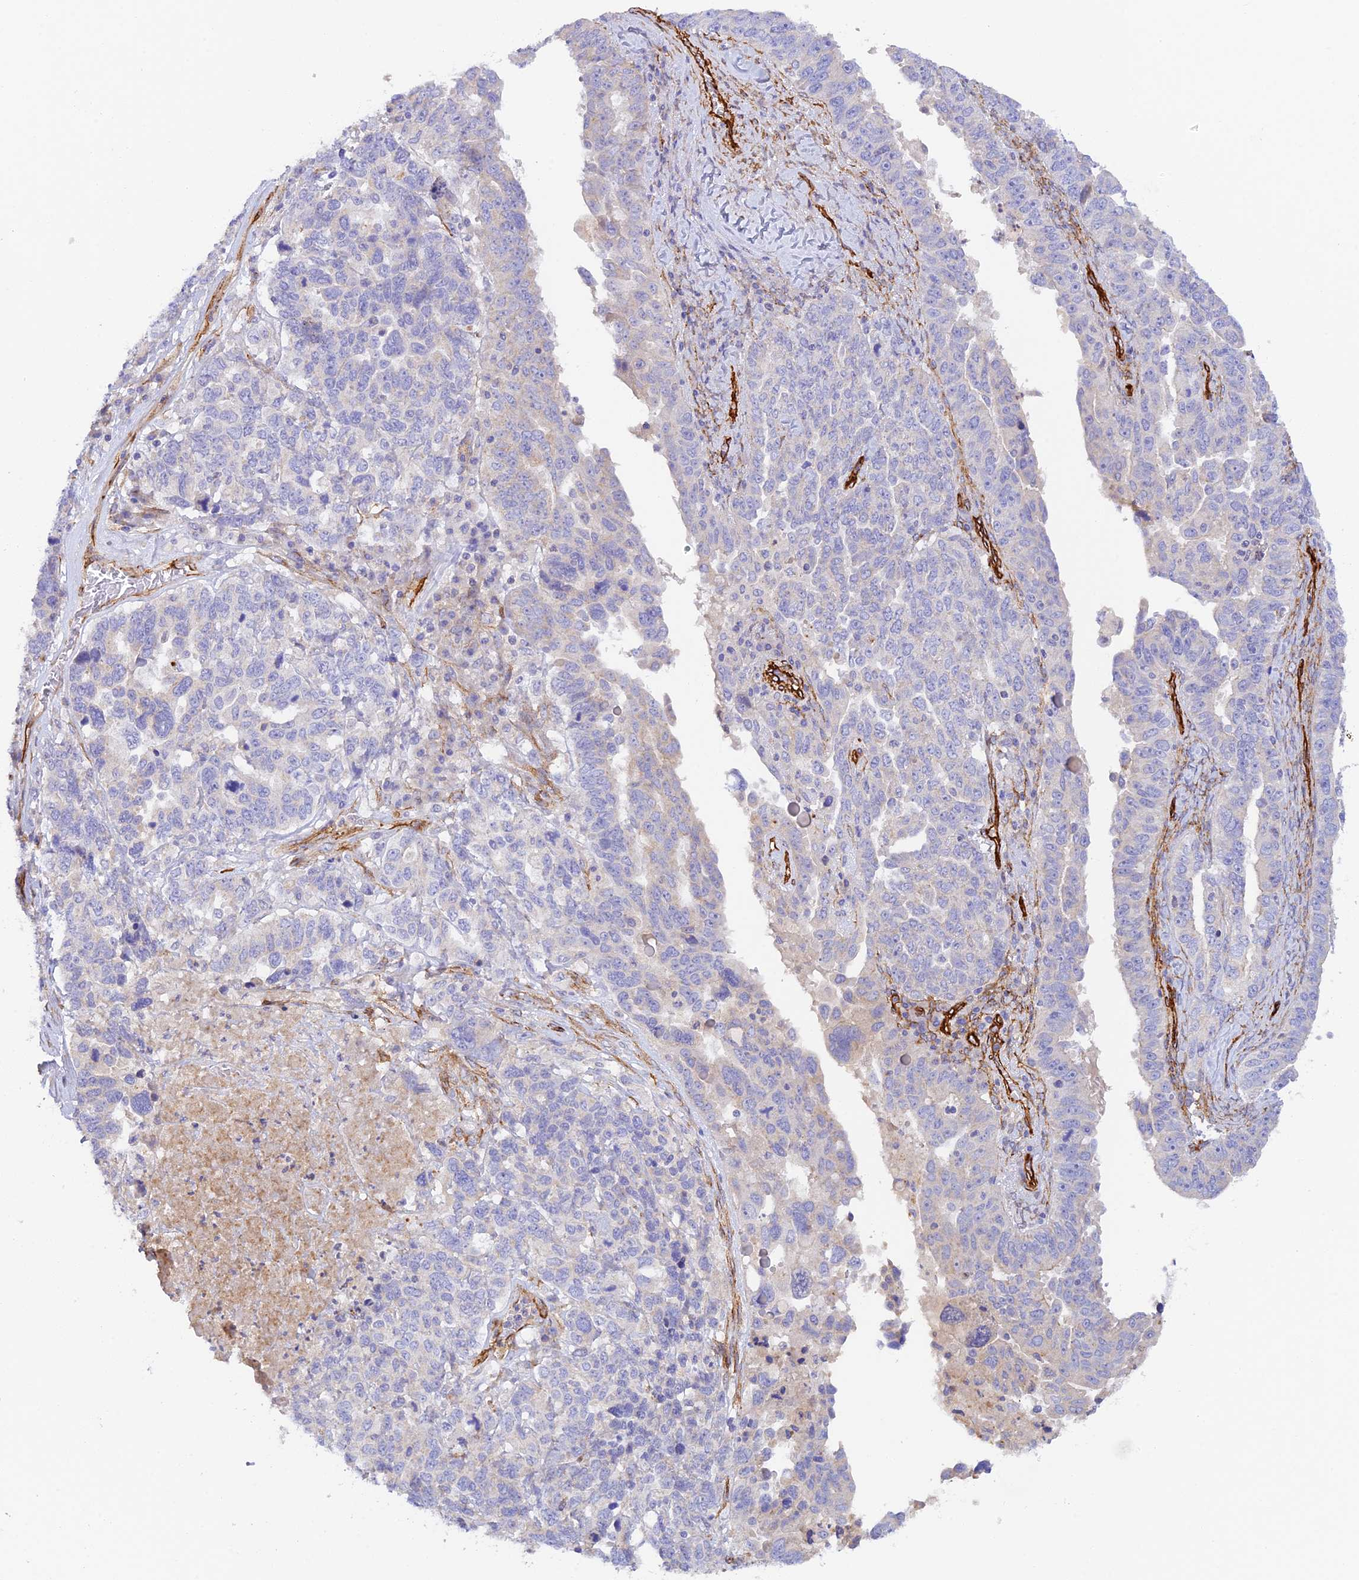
{"staining": {"intensity": "negative", "quantity": "none", "location": "none"}, "tissue": "ovarian cancer", "cell_type": "Tumor cells", "image_type": "cancer", "snomed": [{"axis": "morphology", "description": "Carcinoma, endometroid"}, {"axis": "topography", "description": "Ovary"}], "caption": "The histopathology image exhibits no staining of tumor cells in endometroid carcinoma (ovarian). Nuclei are stained in blue.", "gene": "MYO9A", "patient": {"sex": "female", "age": 62}}